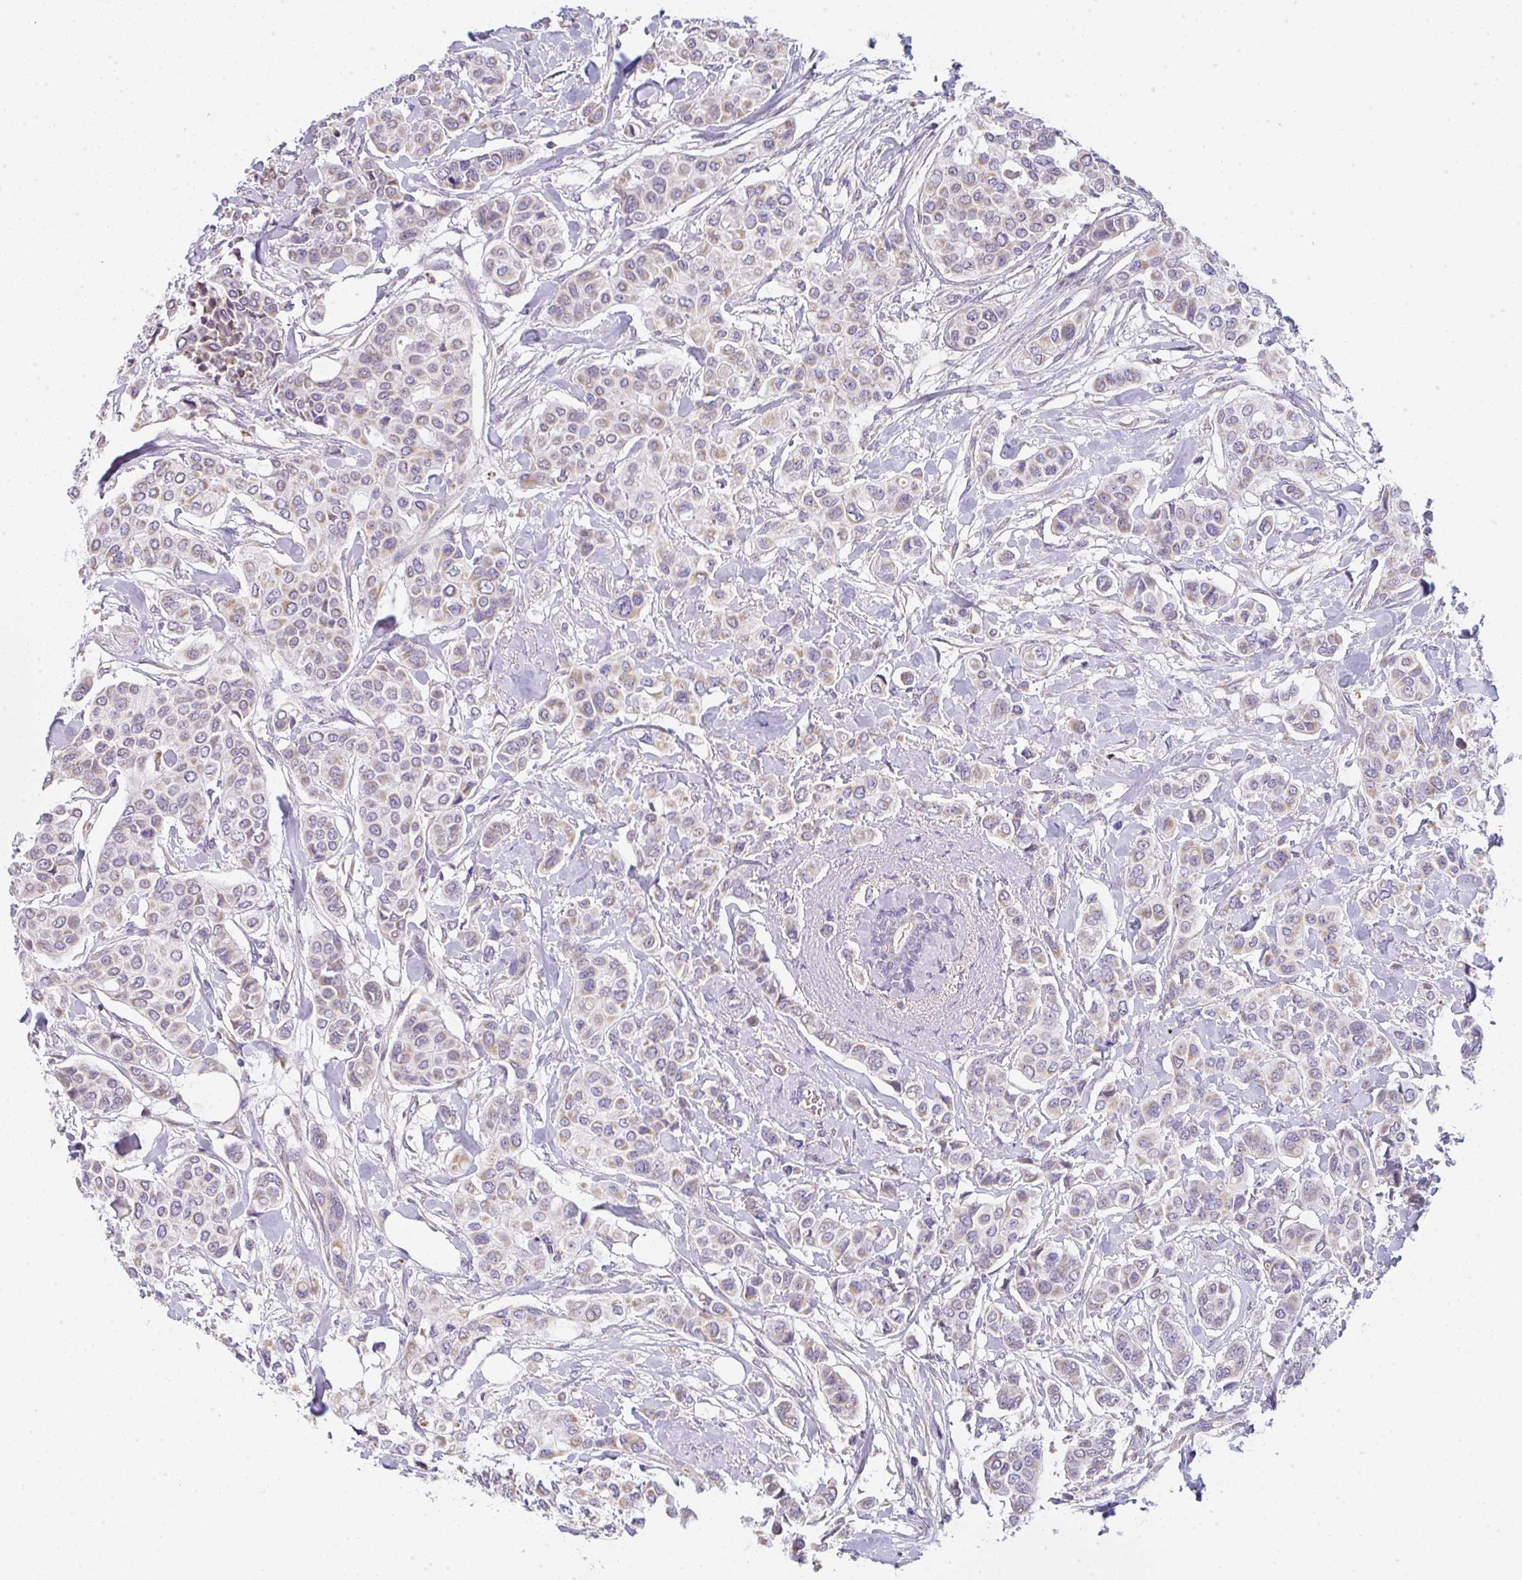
{"staining": {"intensity": "moderate", "quantity": ">75%", "location": "cytoplasmic/membranous"}, "tissue": "breast cancer", "cell_type": "Tumor cells", "image_type": "cancer", "snomed": [{"axis": "morphology", "description": "Lobular carcinoma"}, {"axis": "topography", "description": "Breast"}], "caption": "Protein expression analysis of human breast lobular carcinoma reveals moderate cytoplasmic/membranous positivity in approximately >75% of tumor cells. (brown staining indicates protein expression, while blue staining denotes nuclei).", "gene": "CACNA1S", "patient": {"sex": "female", "age": 51}}